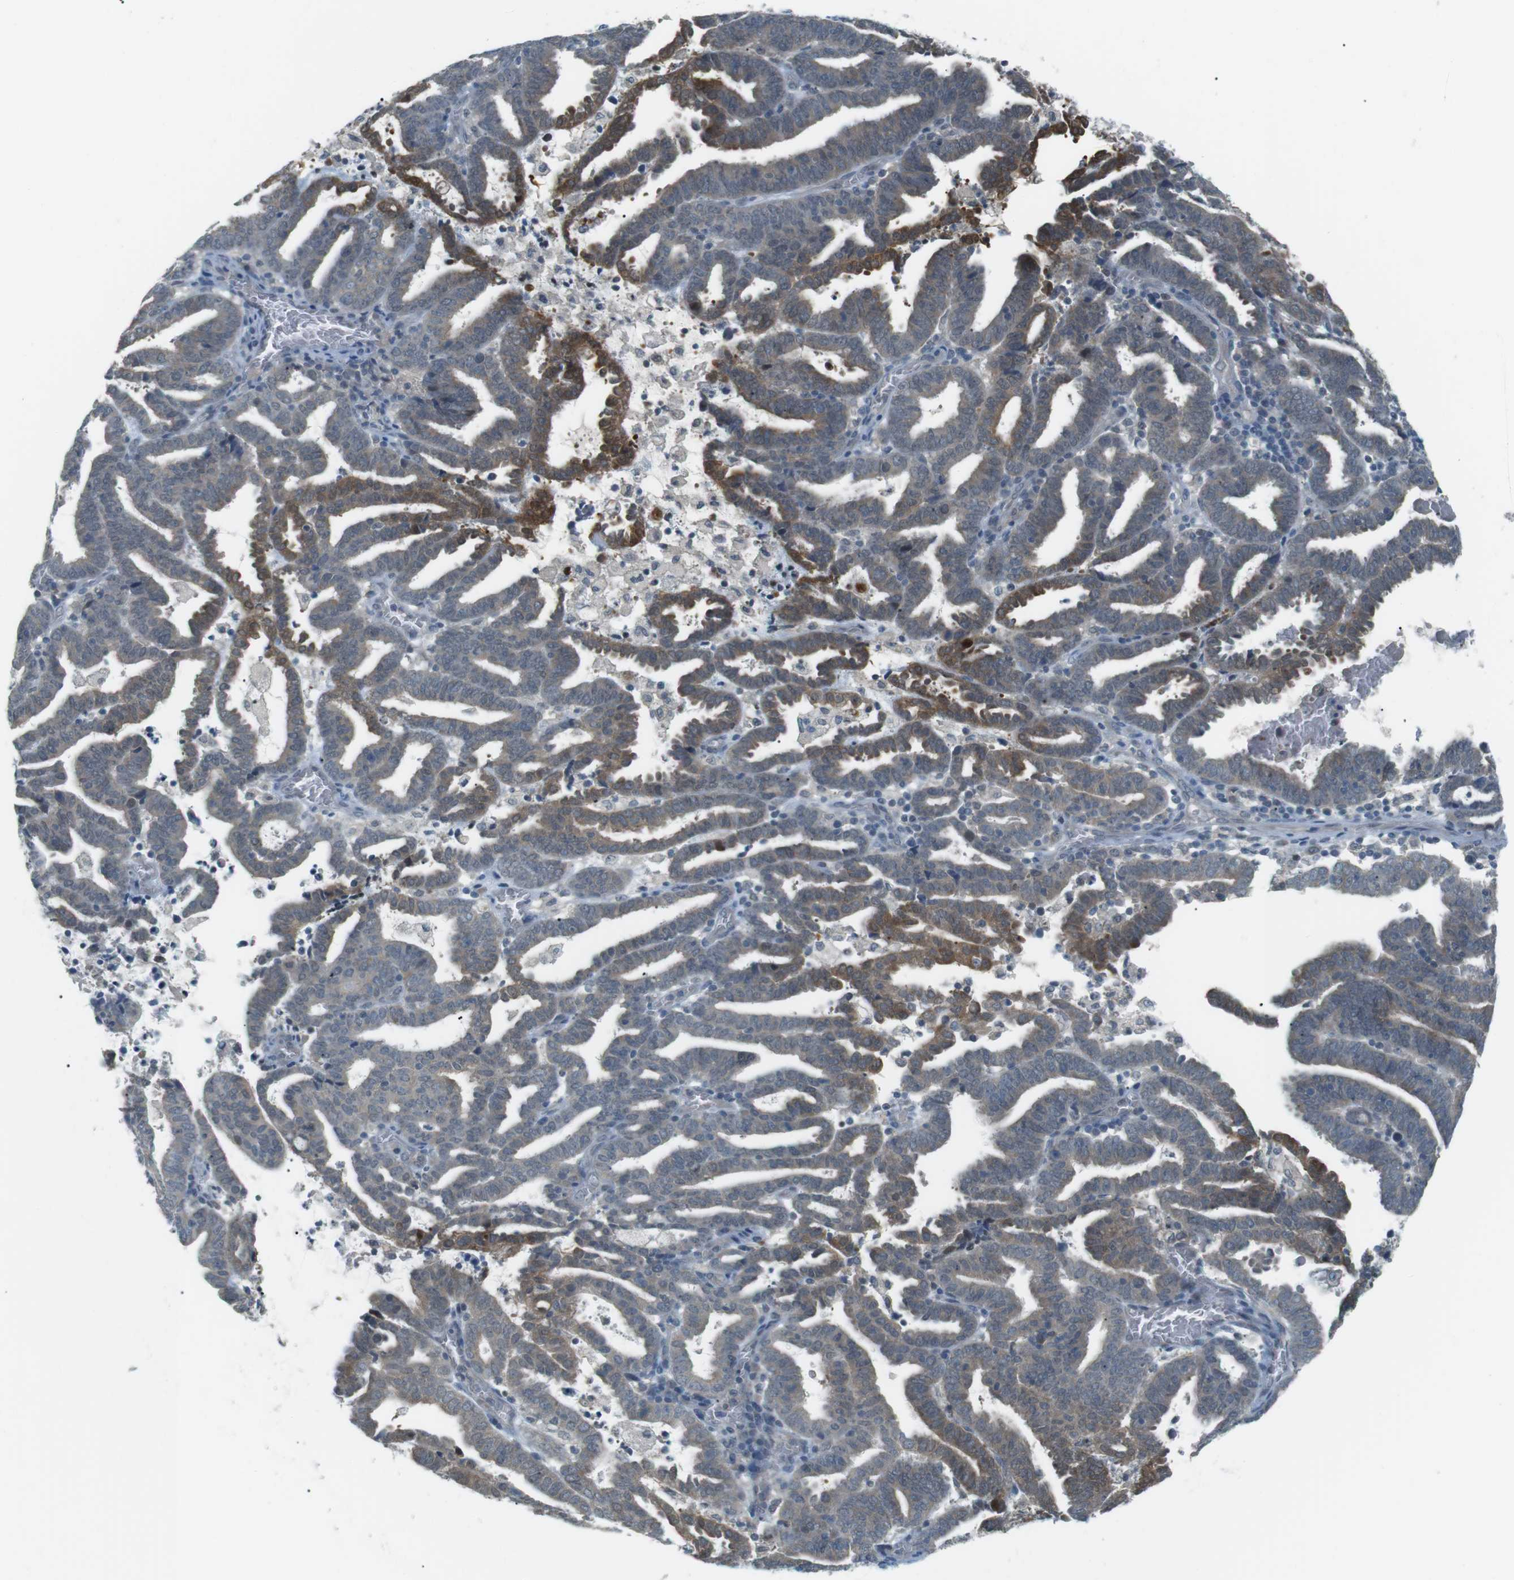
{"staining": {"intensity": "weak", "quantity": "<25%", "location": "cytoplasmic/membranous"}, "tissue": "endometrial cancer", "cell_type": "Tumor cells", "image_type": "cancer", "snomed": [{"axis": "morphology", "description": "Adenocarcinoma, NOS"}, {"axis": "topography", "description": "Uterus"}], "caption": "This is an immunohistochemistry (IHC) micrograph of endometrial cancer. There is no positivity in tumor cells.", "gene": "RTN3", "patient": {"sex": "female", "age": 83}}